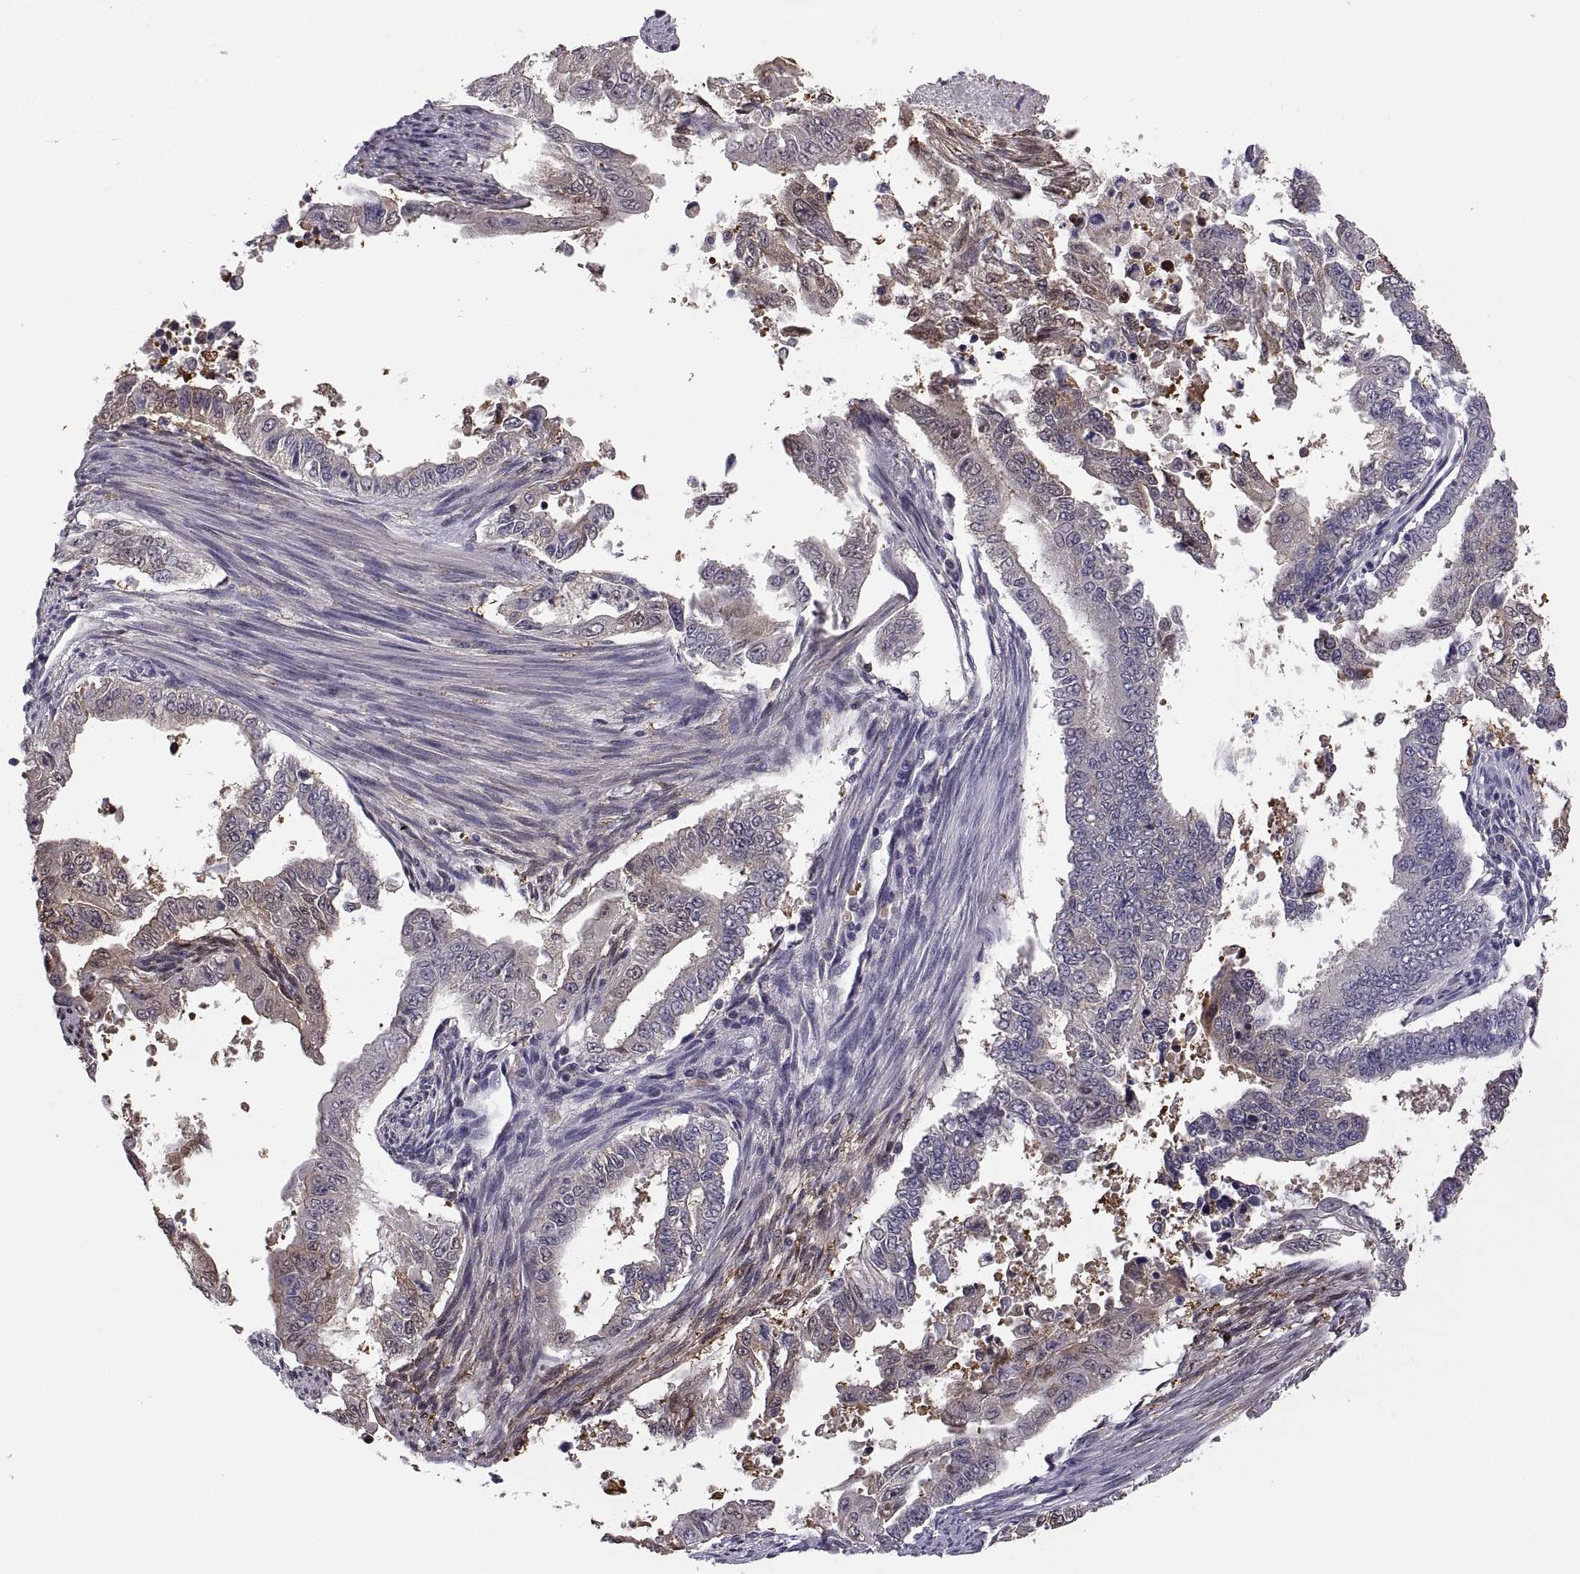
{"staining": {"intensity": "moderate", "quantity": "<25%", "location": "cytoplasmic/membranous"}, "tissue": "endometrial cancer", "cell_type": "Tumor cells", "image_type": "cancer", "snomed": [{"axis": "morphology", "description": "Adenocarcinoma, NOS"}, {"axis": "topography", "description": "Uterus"}], "caption": "Immunohistochemical staining of human endometrial cancer (adenocarcinoma) demonstrates low levels of moderate cytoplasmic/membranous positivity in about <25% of tumor cells. Using DAB (3,3'-diaminobenzidine) (brown) and hematoxylin (blue) stains, captured at high magnification using brightfield microscopy.", "gene": "FGF9", "patient": {"sex": "female", "age": 59}}